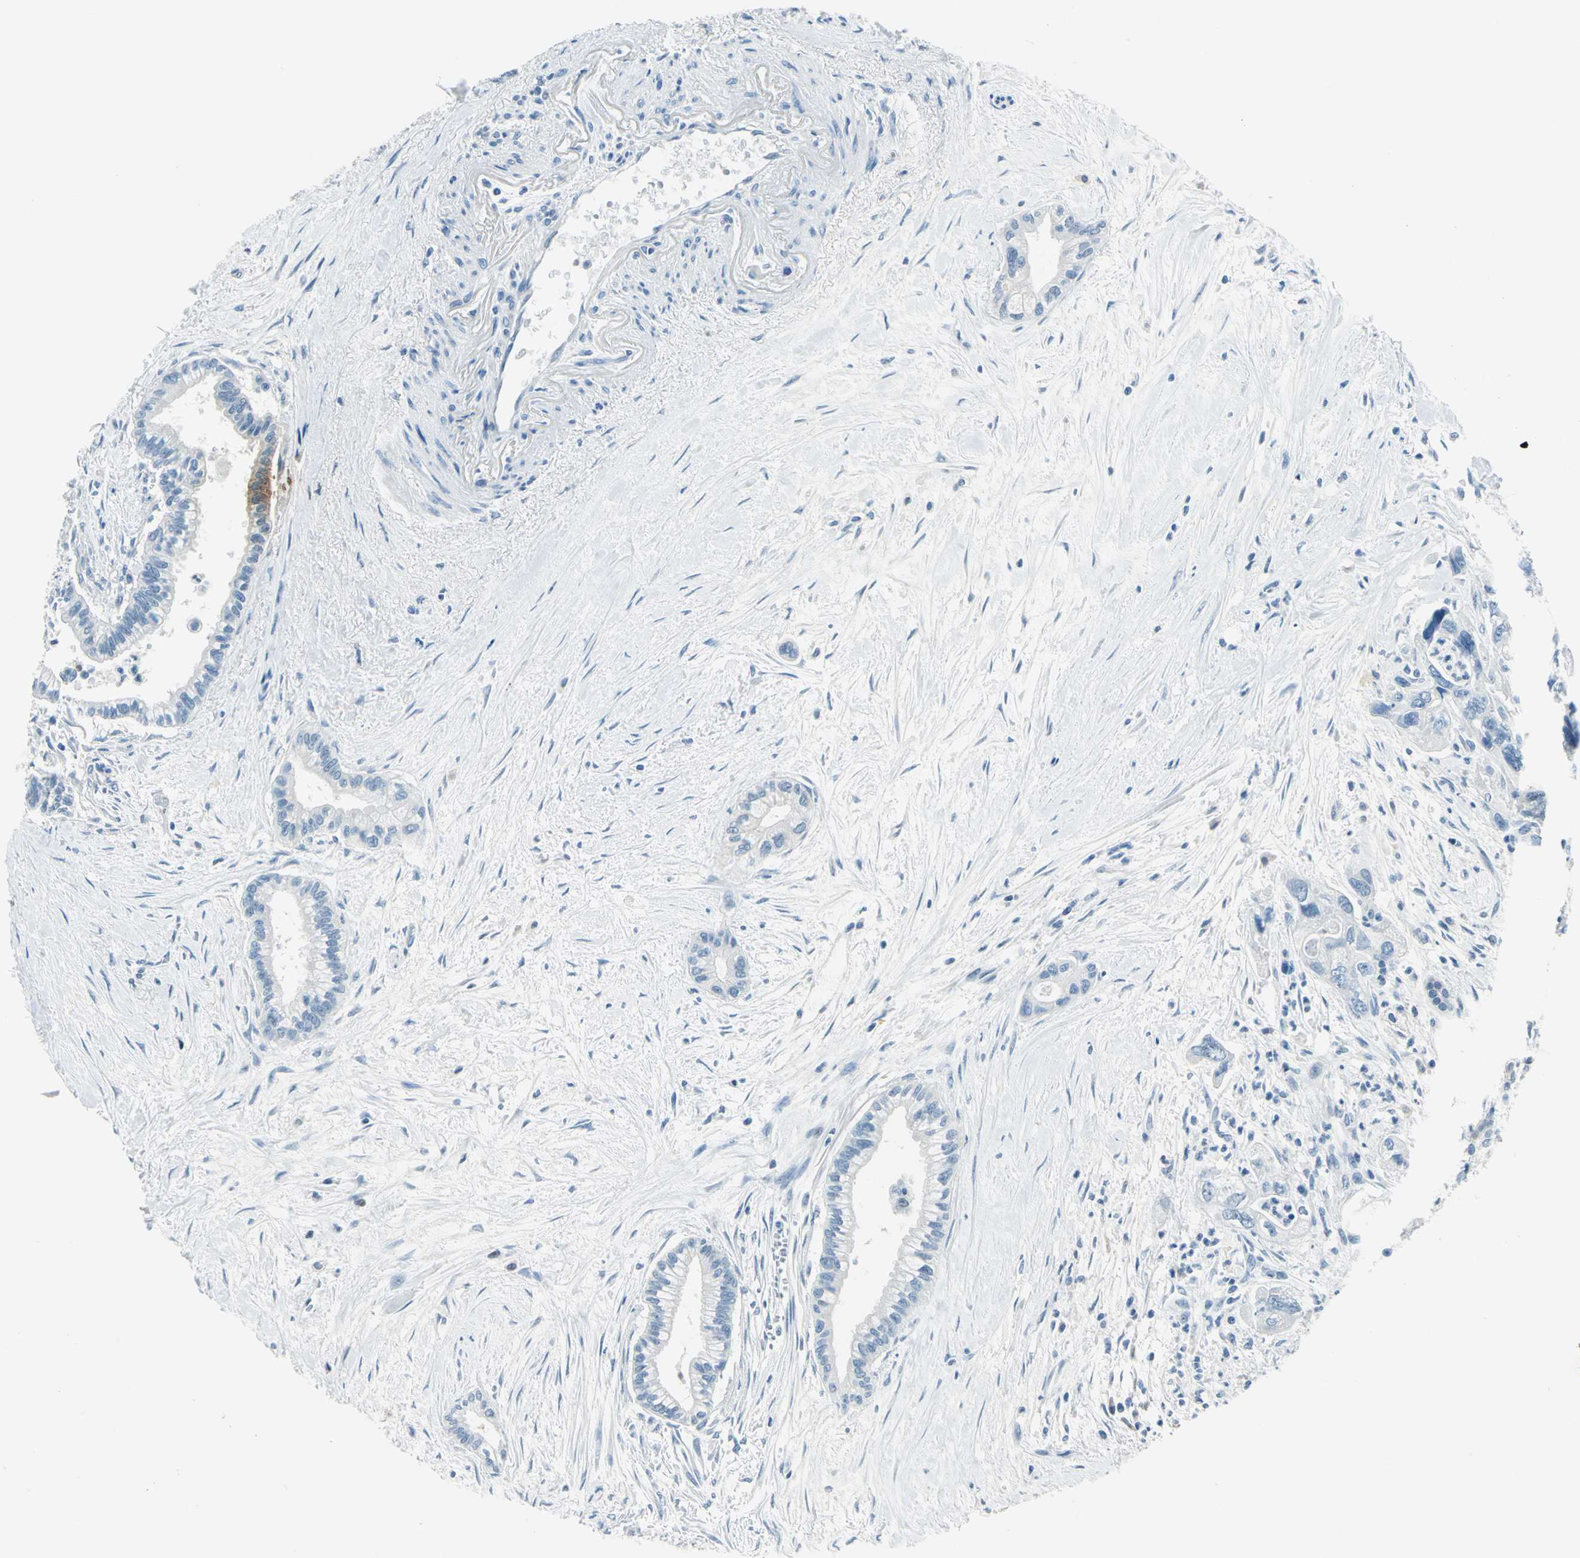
{"staining": {"intensity": "negative", "quantity": "none", "location": "none"}, "tissue": "pancreatic cancer", "cell_type": "Tumor cells", "image_type": "cancer", "snomed": [{"axis": "morphology", "description": "Adenocarcinoma, NOS"}, {"axis": "topography", "description": "Pancreas"}], "caption": "Immunohistochemical staining of human pancreatic cancer reveals no significant expression in tumor cells.", "gene": "AKR1A1", "patient": {"sex": "male", "age": 70}}